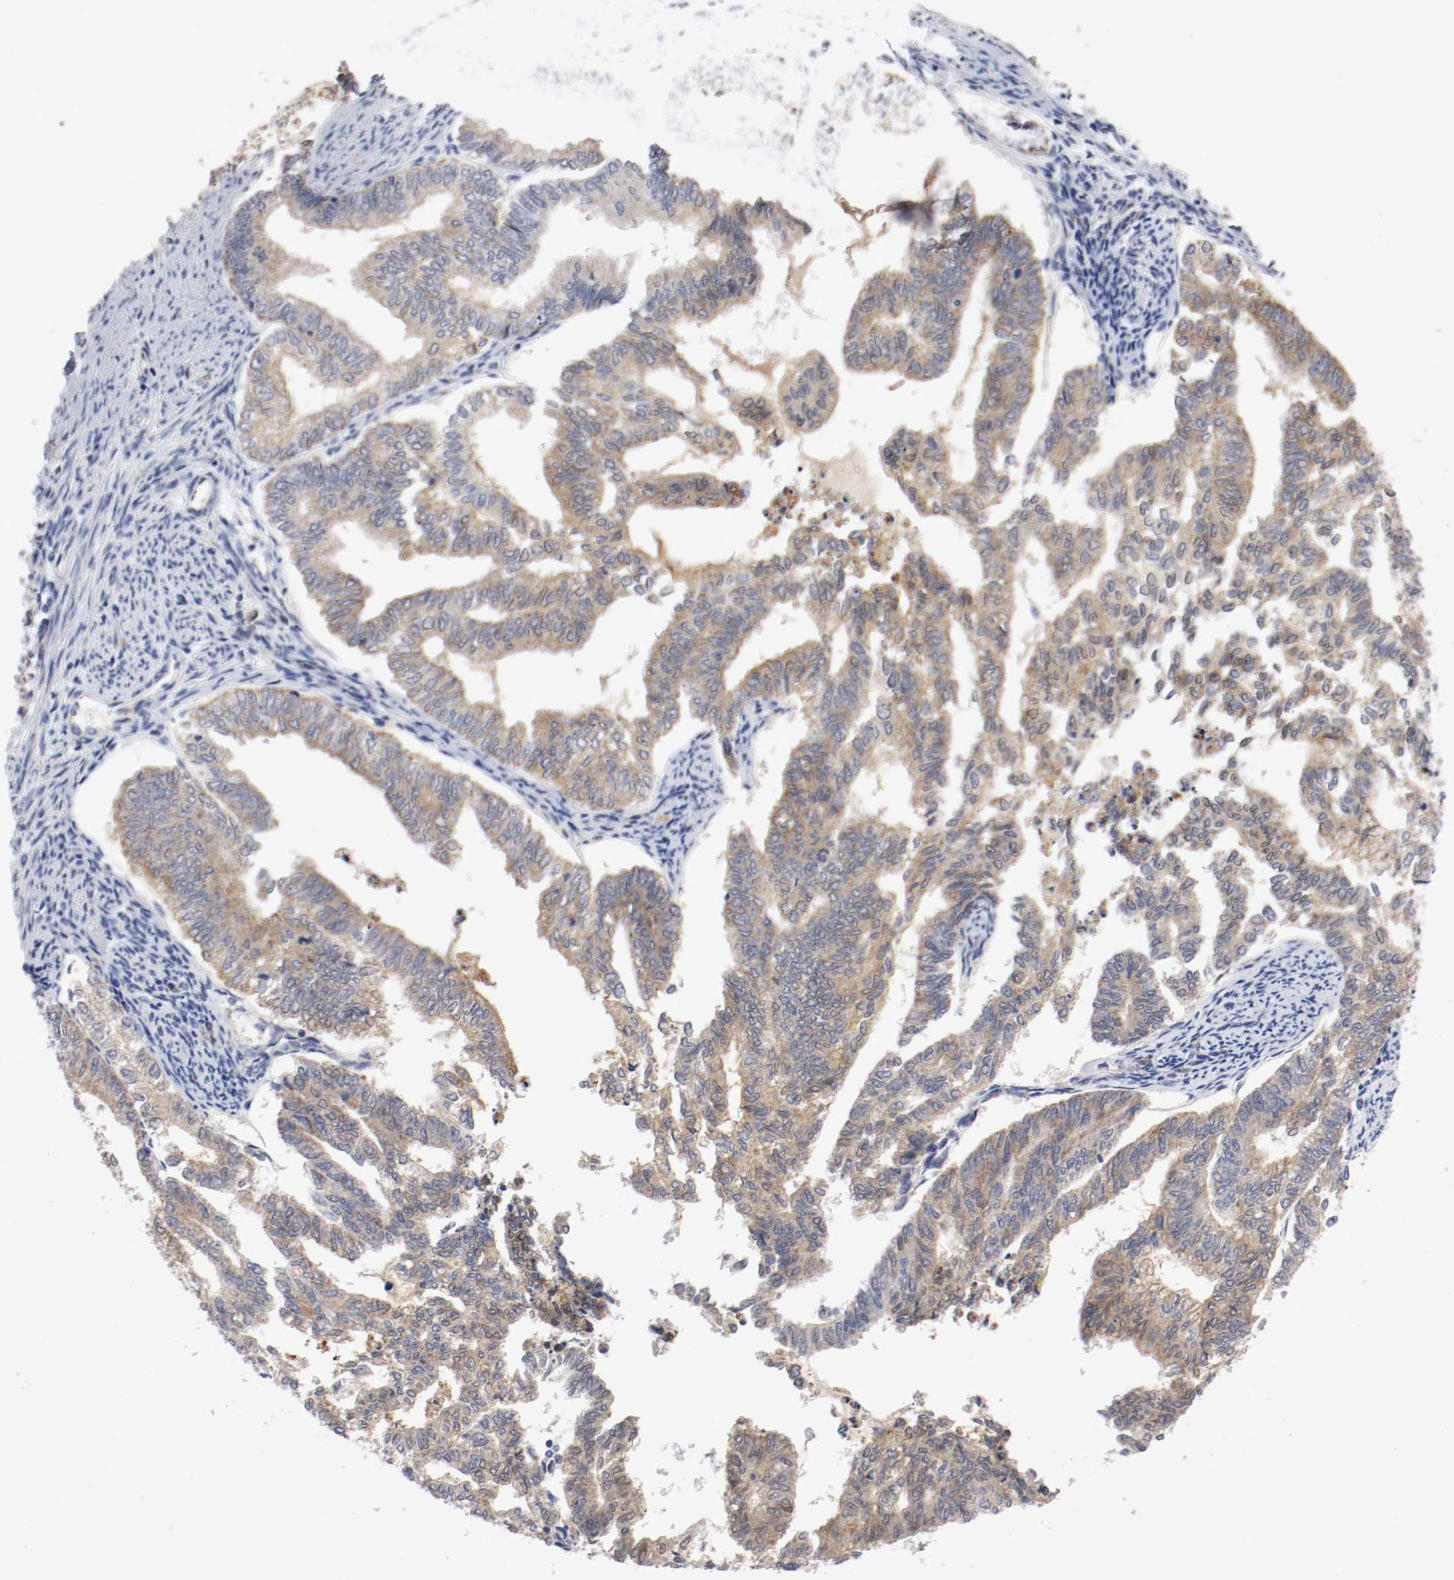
{"staining": {"intensity": "weak", "quantity": "25%-75%", "location": "cytoplasmic/membranous"}, "tissue": "endometrial cancer", "cell_type": "Tumor cells", "image_type": "cancer", "snomed": [{"axis": "morphology", "description": "Adenocarcinoma, NOS"}, {"axis": "topography", "description": "Endometrium"}], "caption": "Approximately 25%-75% of tumor cells in endometrial cancer (adenocarcinoma) display weak cytoplasmic/membranous protein staining as visualized by brown immunohistochemical staining.", "gene": "PCSK6", "patient": {"sex": "female", "age": 79}}